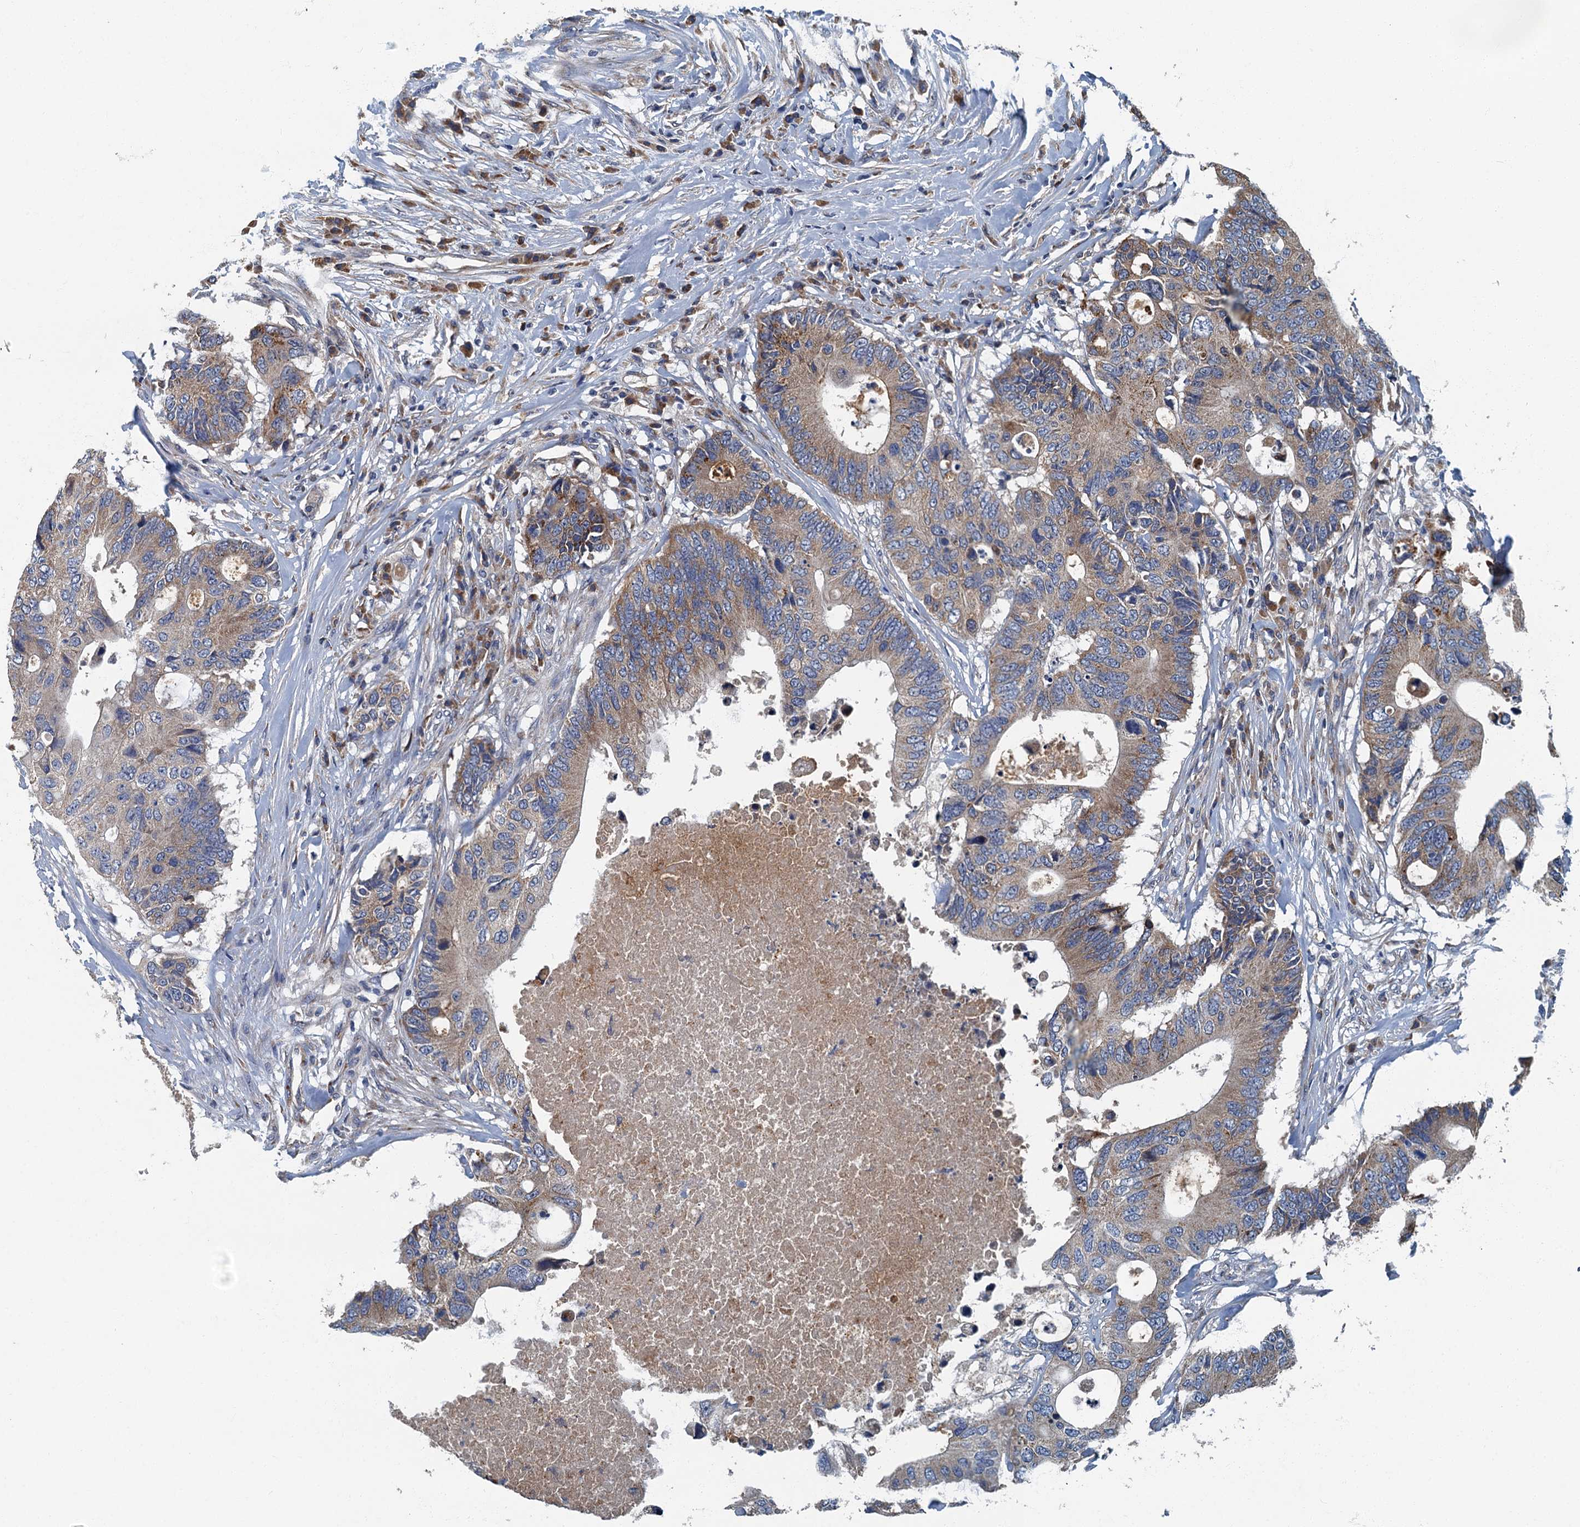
{"staining": {"intensity": "moderate", "quantity": "25%-75%", "location": "cytoplasmic/membranous"}, "tissue": "colorectal cancer", "cell_type": "Tumor cells", "image_type": "cancer", "snomed": [{"axis": "morphology", "description": "Adenocarcinoma, NOS"}, {"axis": "topography", "description": "Colon"}], "caption": "Human colorectal cancer stained with a protein marker demonstrates moderate staining in tumor cells.", "gene": "DDX49", "patient": {"sex": "male", "age": 71}}